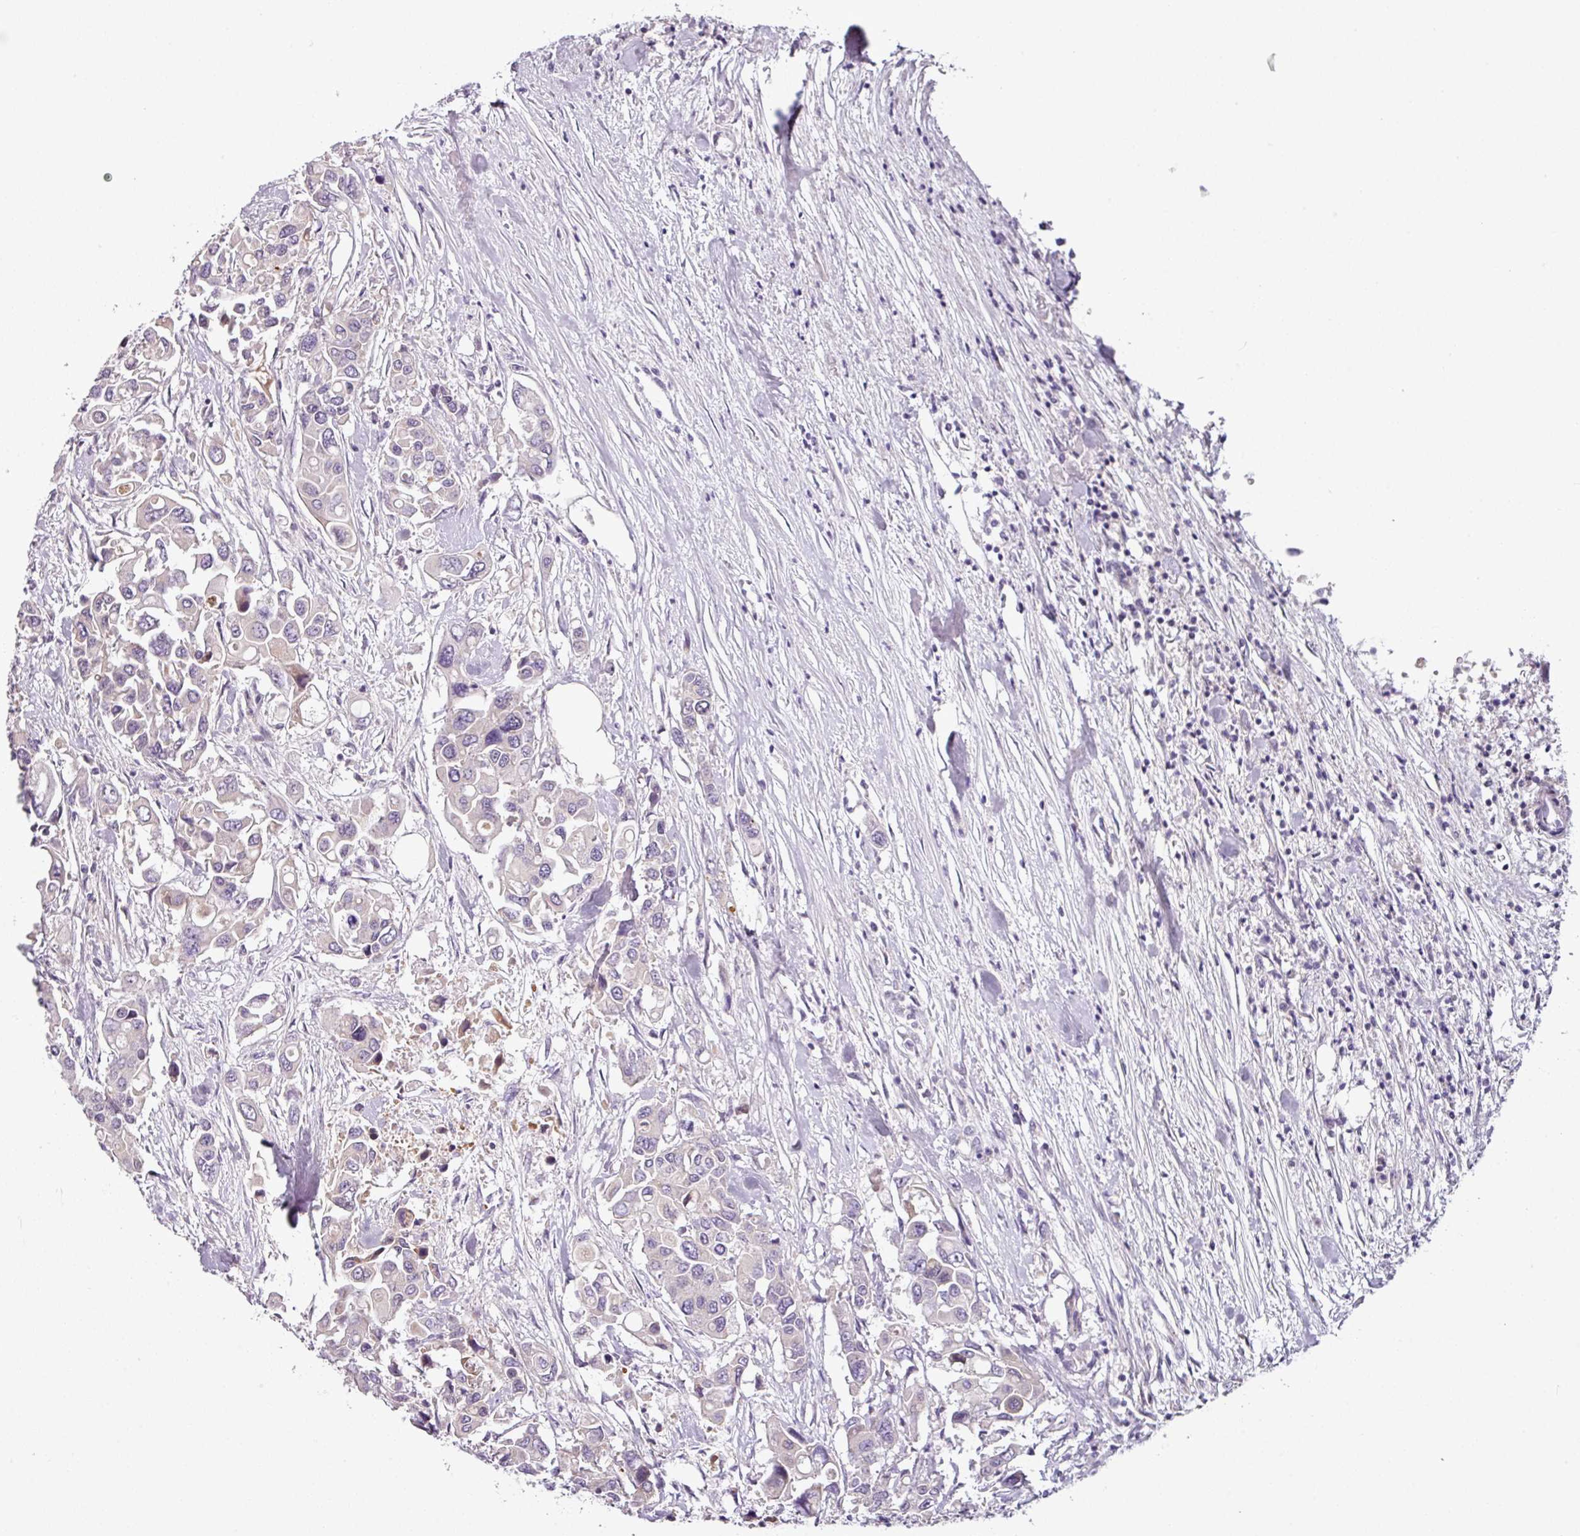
{"staining": {"intensity": "negative", "quantity": "none", "location": "none"}, "tissue": "colorectal cancer", "cell_type": "Tumor cells", "image_type": "cancer", "snomed": [{"axis": "morphology", "description": "Adenocarcinoma, NOS"}, {"axis": "topography", "description": "Colon"}], "caption": "Protein analysis of adenocarcinoma (colorectal) displays no significant positivity in tumor cells.", "gene": "DERPC", "patient": {"sex": "male", "age": 77}}